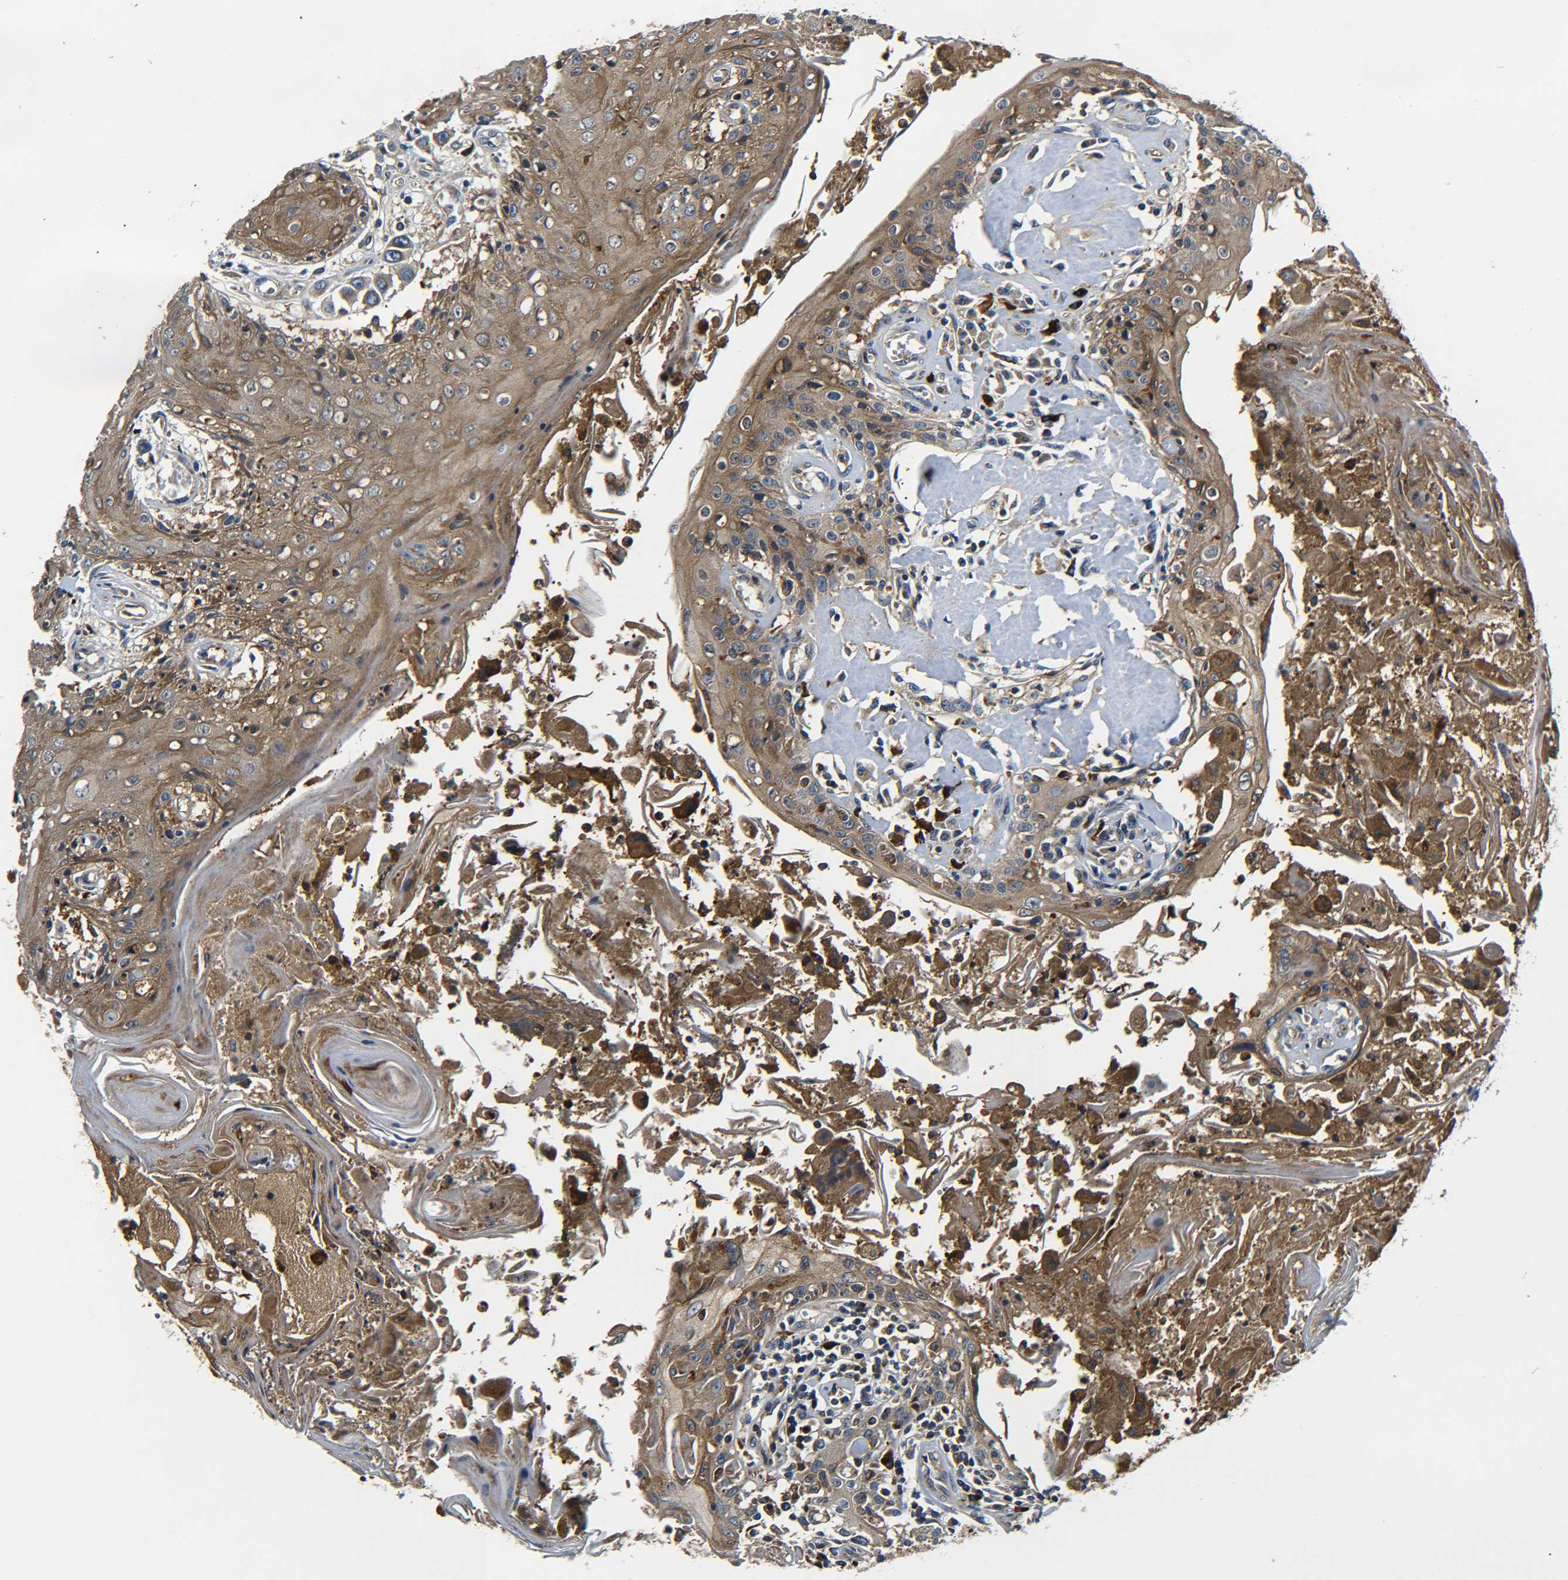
{"staining": {"intensity": "moderate", "quantity": ">75%", "location": "cytoplasmic/membranous"}, "tissue": "head and neck cancer", "cell_type": "Tumor cells", "image_type": "cancer", "snomed": [{"axis": "morphology", "description": "Squamous cell carcinoma, NOS"}, {"axis": "topography", "description": "Oral tissue"}, {"axis": "topography", "description": "Head-Neck"}], "caption": "Protein staining exhibits moderate cytoplasmic/membranous positivity in approximately >75% of tumor cells in head and neck cancer (squamous cell carcinoma). Nuclei are stained in blue.", "gene": "RAB1B", "patient": {"sex": "female", "age": 76}}